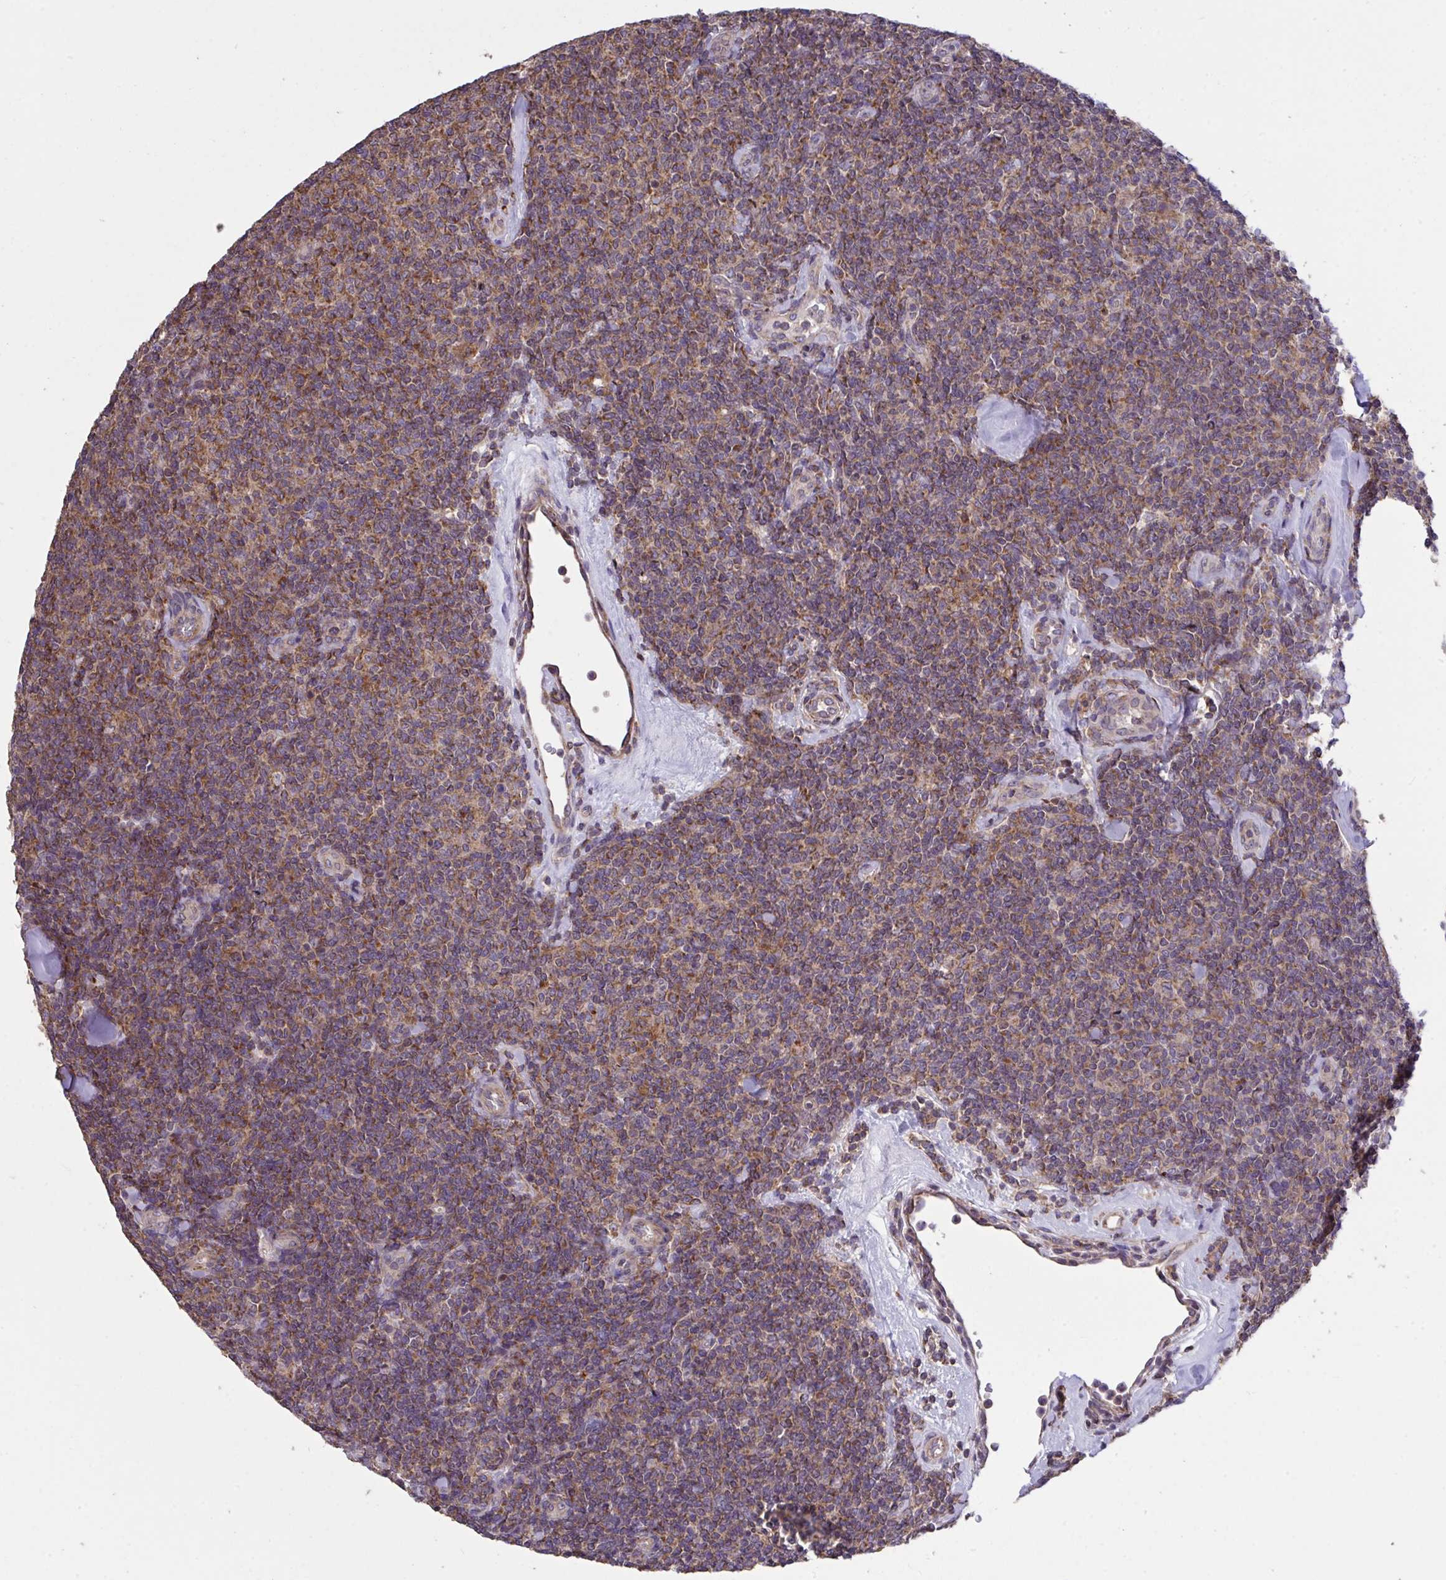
{"staining": {"intensity": "moderate", "quantity": ">75%", "location": "cytoplasmic/membranous"}, "tissue": "lymphoma", "cell_type": "Tumor cells", "image_type": "cancer", "snomed": [{"axis": "morphology", "description": "Malignant lymphoma, non-Hodgkin's type, Low grade"}, {"axis": "topography", "description": "Lymph node"}], "caption": "High-power microscopy captured an immunohistochemistry (IHC) micrograph of lymphoma, revealing moderate cytoplasmic/membranous expression in about >75% of tumor cells.", "gene": "PPM1H", "patient": {"sex": "female", "age": 56}}